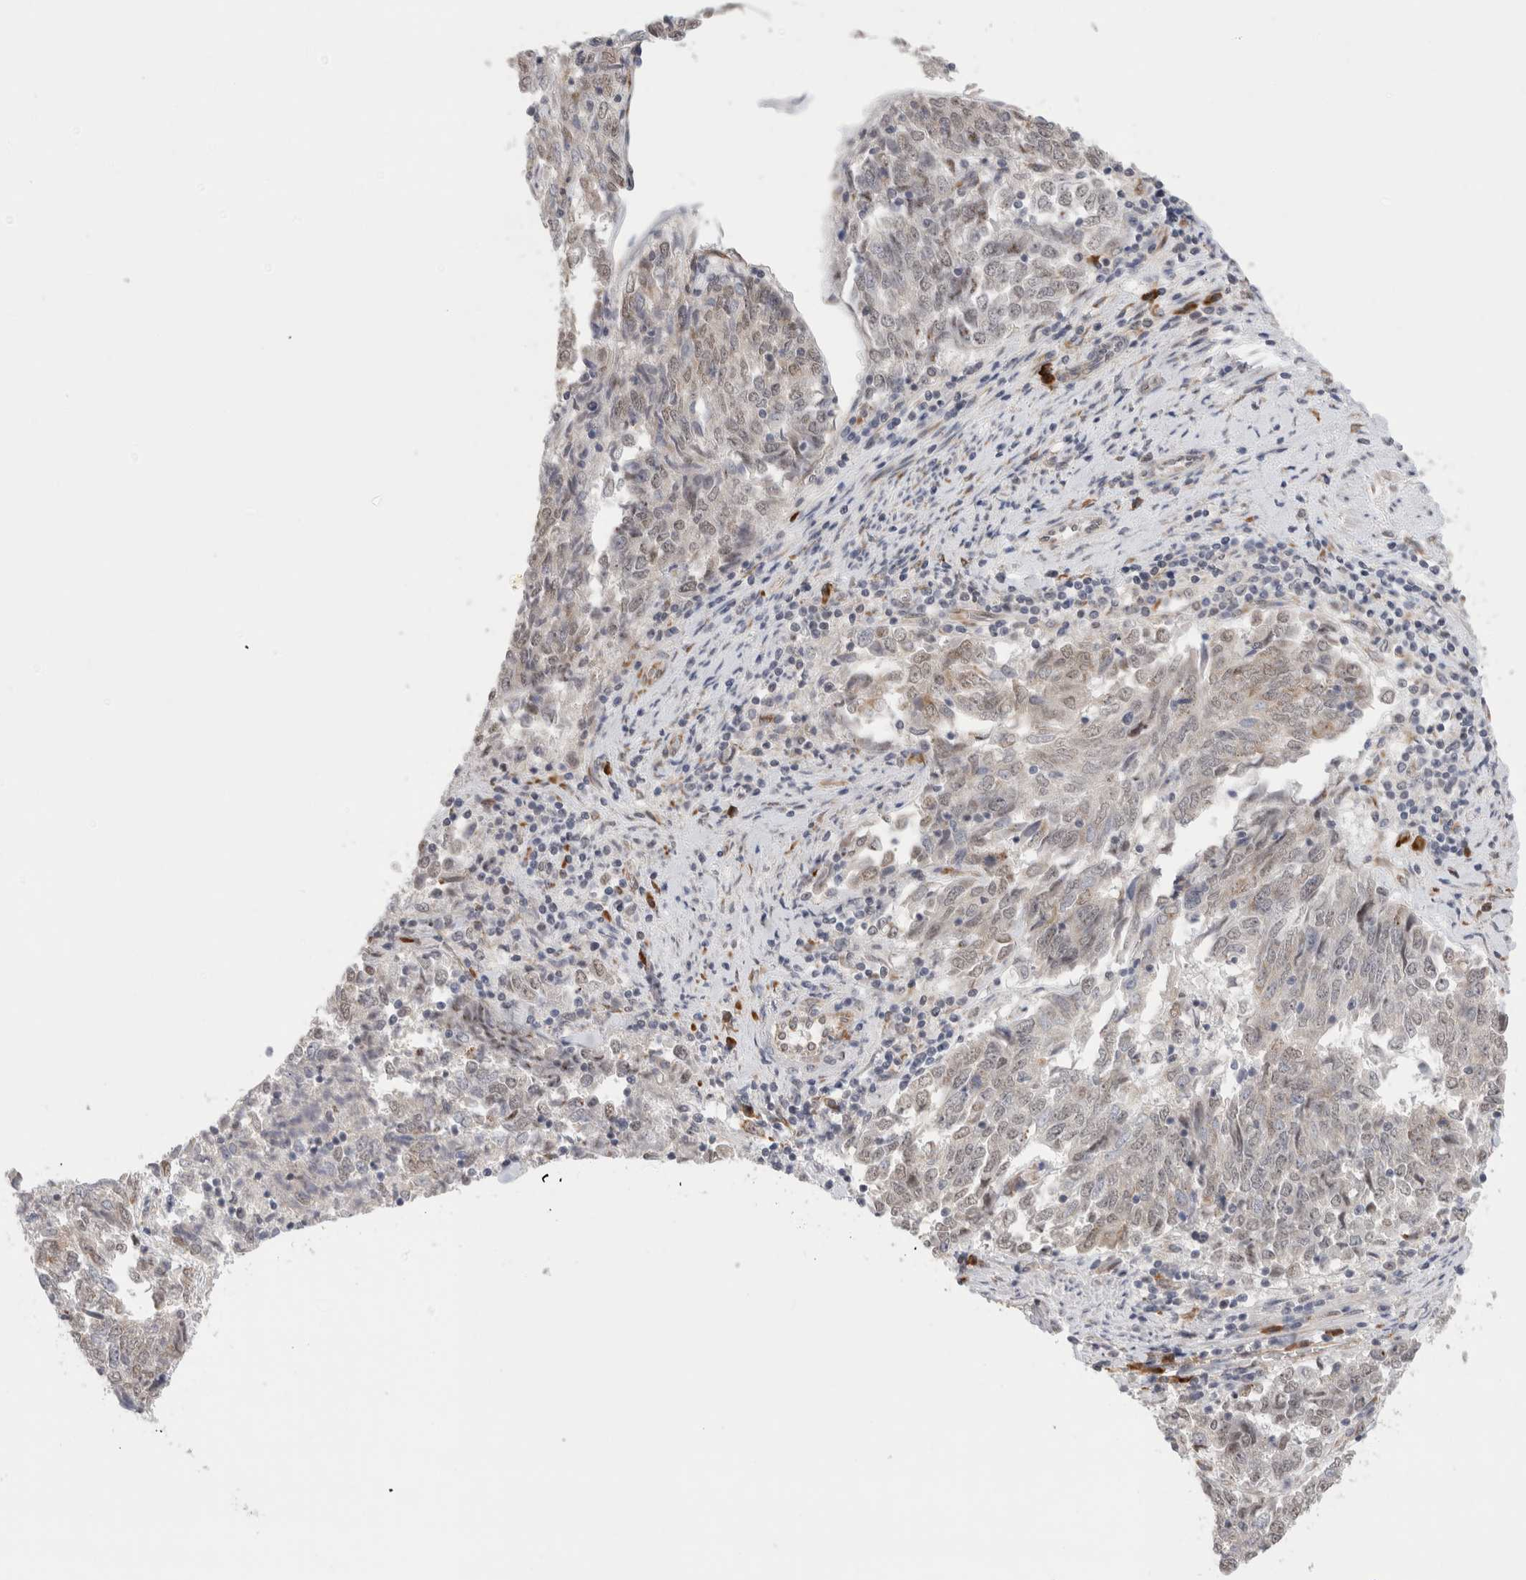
{"staining": {"intensity": "weak", "quantity": "25%-75%", "location": "nuclear"}, "tissue": "endometrial cancer", "cell_type": "Tumor cells", "image_type": "cancer", "snomed": [{"axis": "morphology", "description": "Adenocarcinoma, NOS"}, {"axis": "topography", "description": "Endometrium"}], "caption": "DAB immunohistochemical staining of human endometrial adenocarcinoma shows weak nuclear protein positivity in about 25%-75% of tumor cells.", "gene": "HDLBP", "patient": {"sex": "female", "age": 80}}